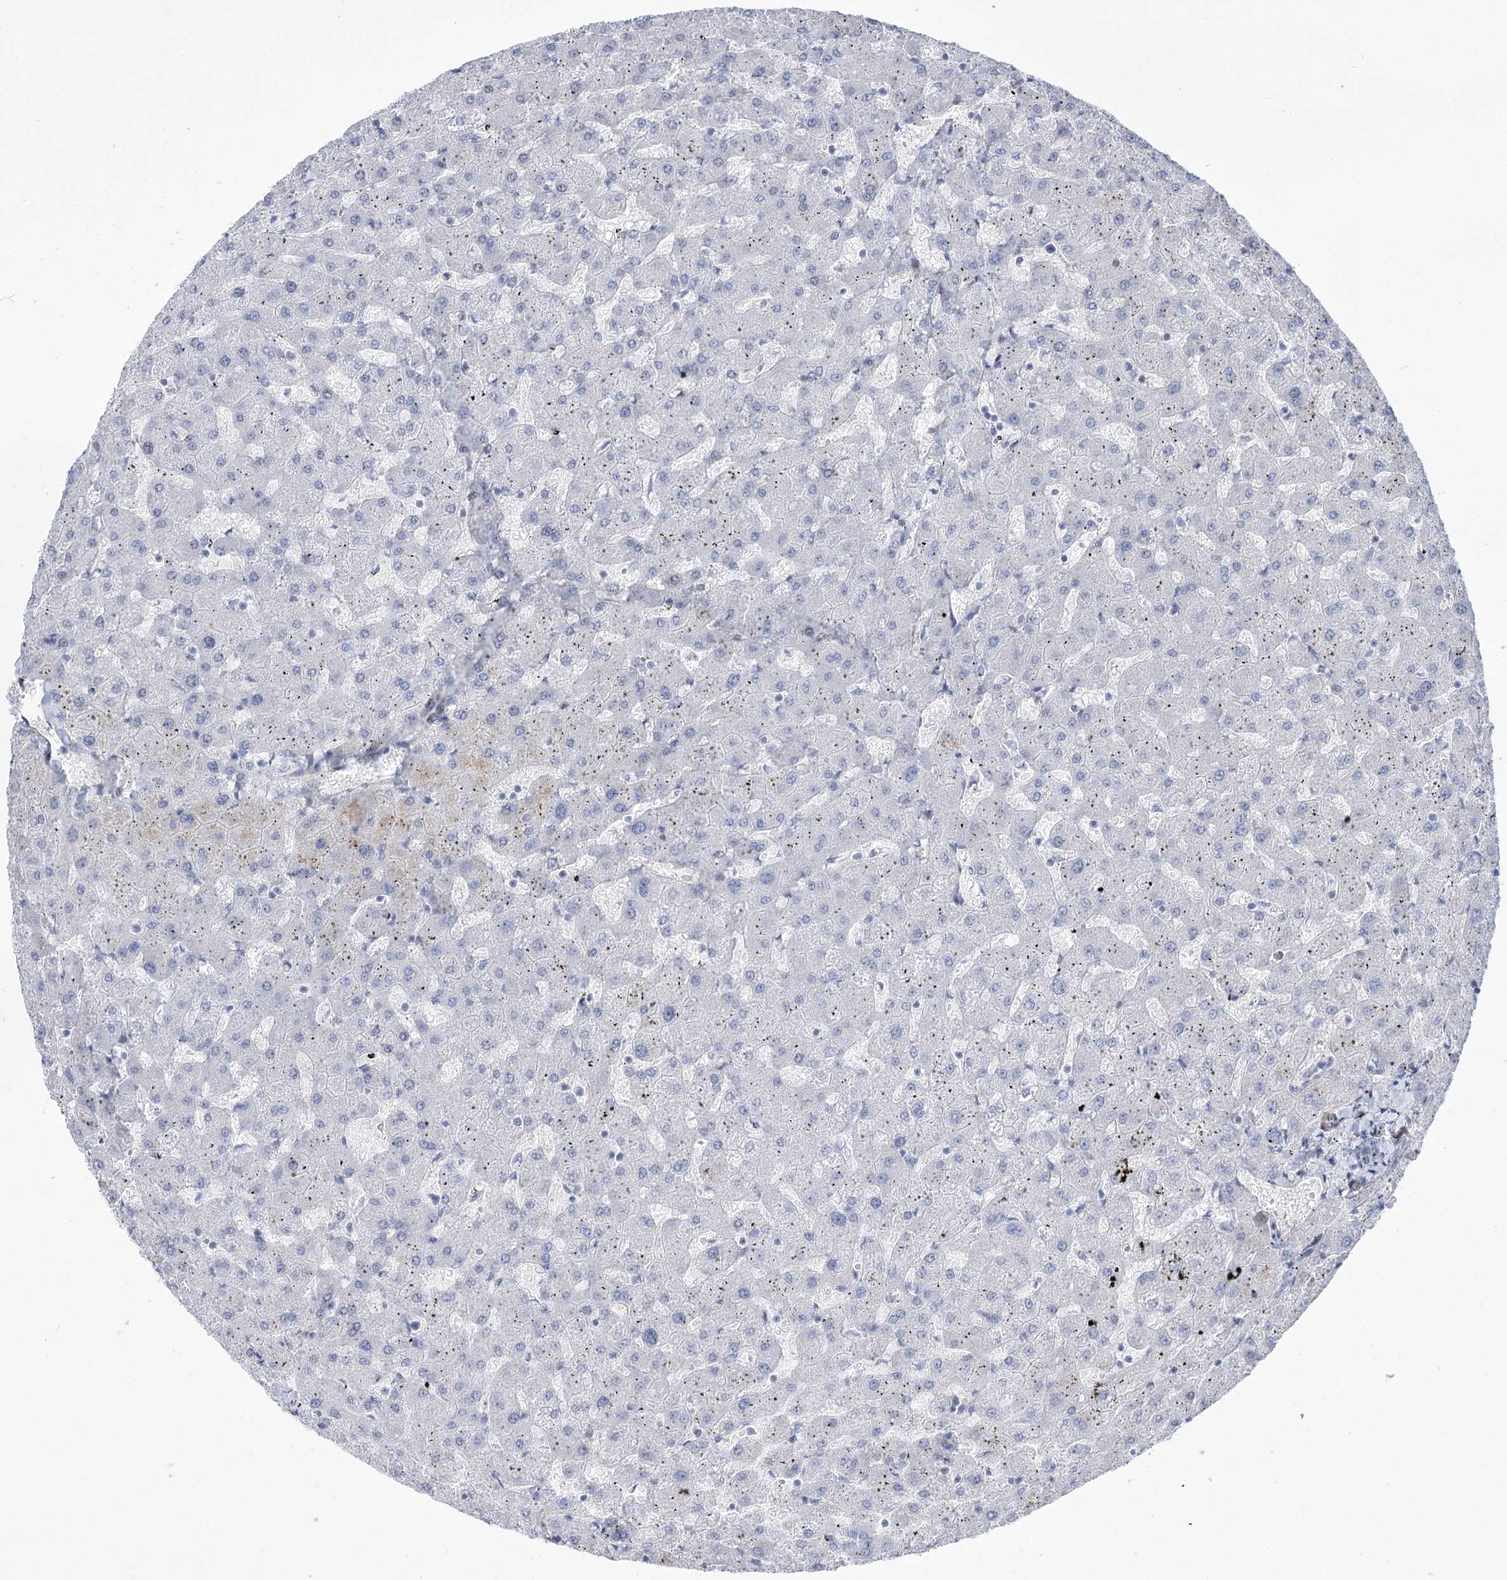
{"staining": {"intensity": "negative", "quantity": "none", "location": "none"}, "tissue": "liver", "cell_type": "Cholangiocytes", "image_type": "normal", "snomed": [{"axis": "morphology", "description": "Normal tissue, NOS"}, {"axis": "topography", "description": "Liver"}], "caption": "The micrograph reveals no staining of cholangiocytes in normal liver.", "gene": "ANKRD23", "patient": {"sex": "female", "age": 63}}